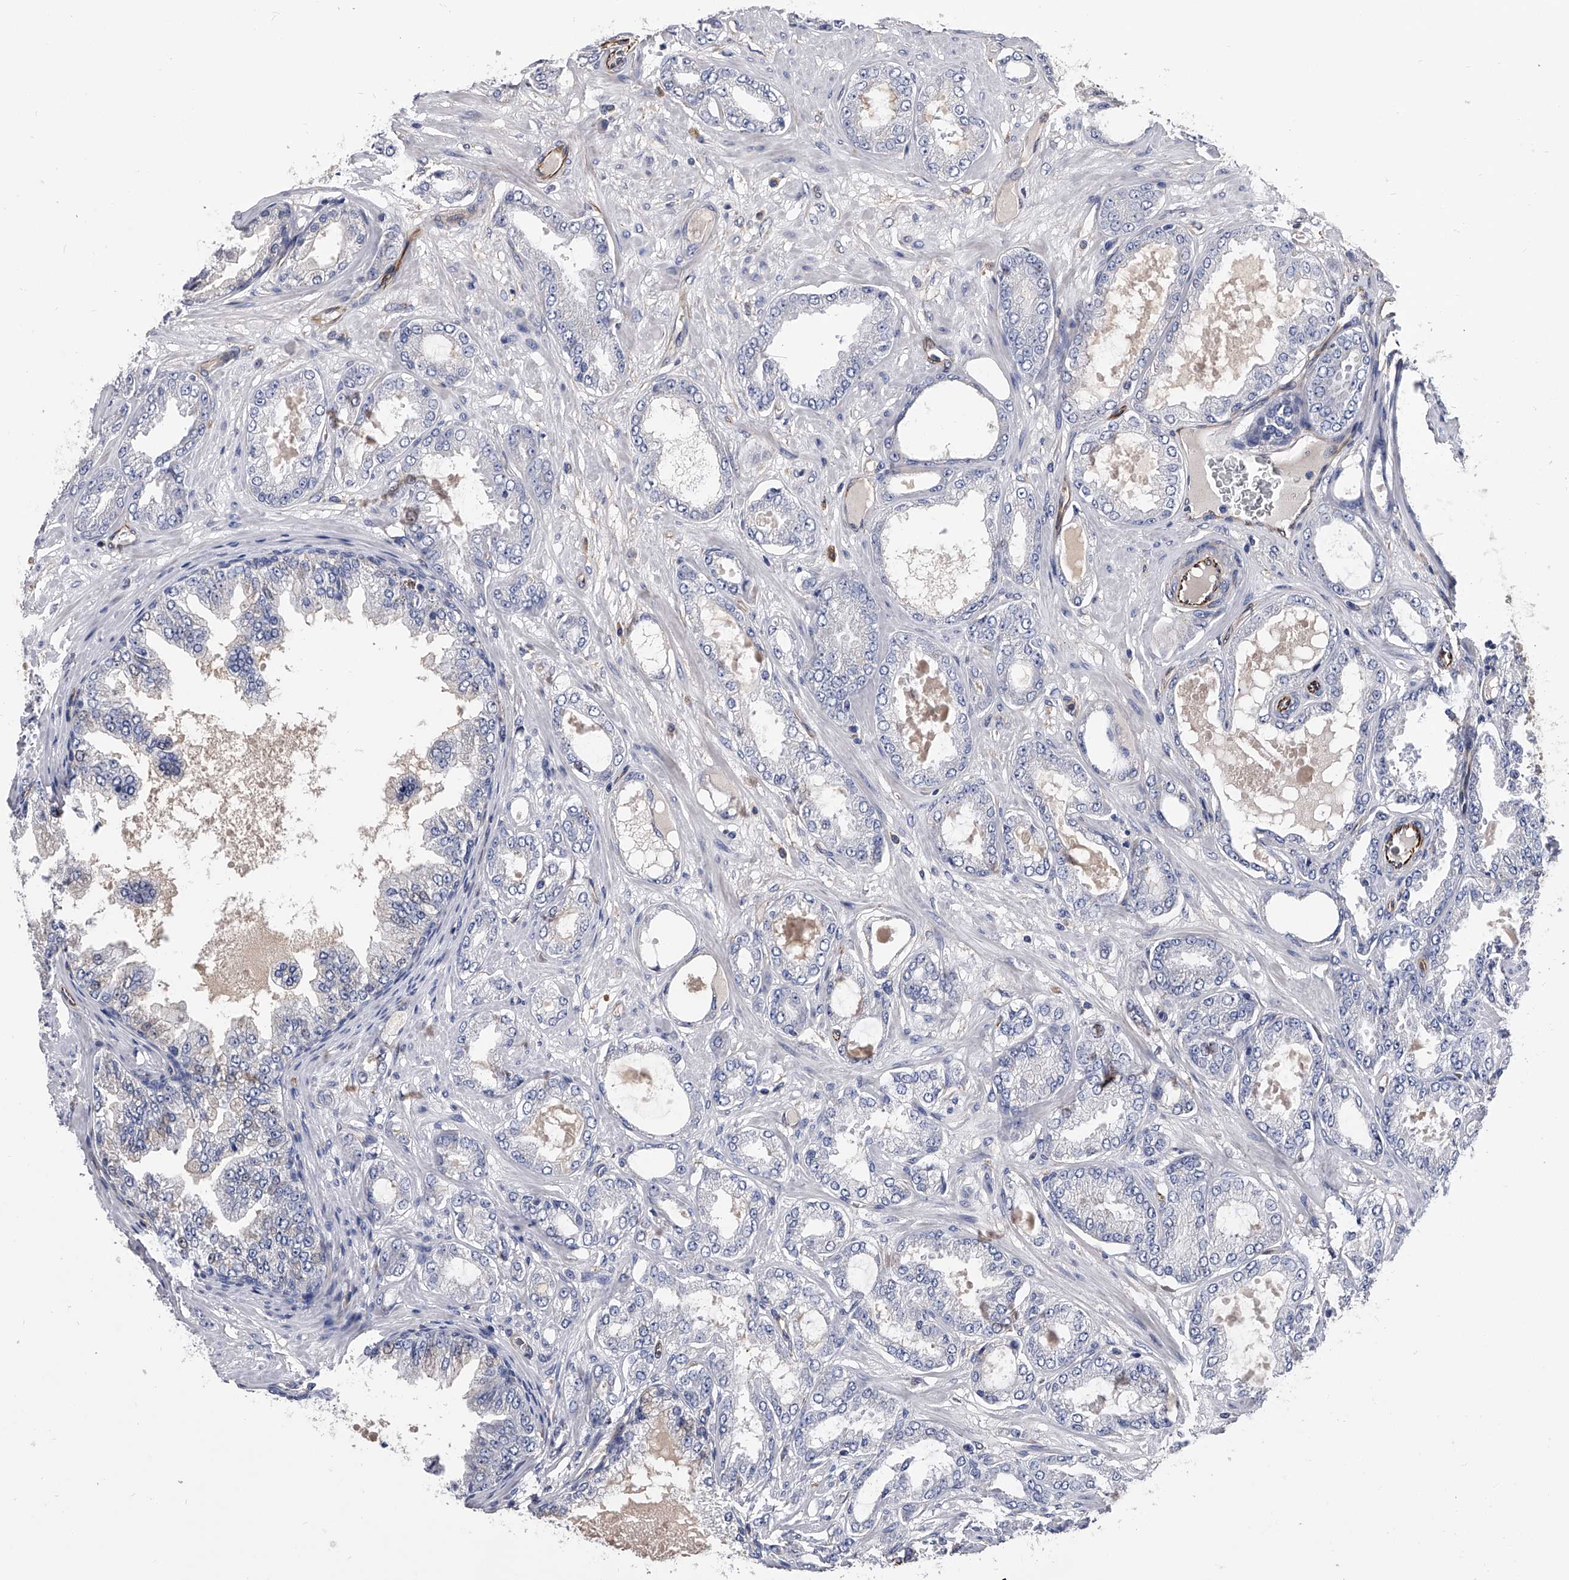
{"staining": {"intensity": "negative", "quantity": "none", "location": "none"}, "tissue": "prostate cancer", "cell_type": "Tumor cells", "image_type": "cancer", "snomed": [{"axis": "morphology", "description": "Adenocarcinoma, Low grade"}, {"axis": "topography", "description": "Prostate"}], "caption": "High power microscopy photomicrograph of an IHC histopathology image of prostate cancer (adenocarcinoma (low-grade)), revealing no significant expression in tumor cells. (IHC, brightfield microscopy, high magnification).", "gene": "EFCAB7", "patient": {"sex": "male", "age": 63}}